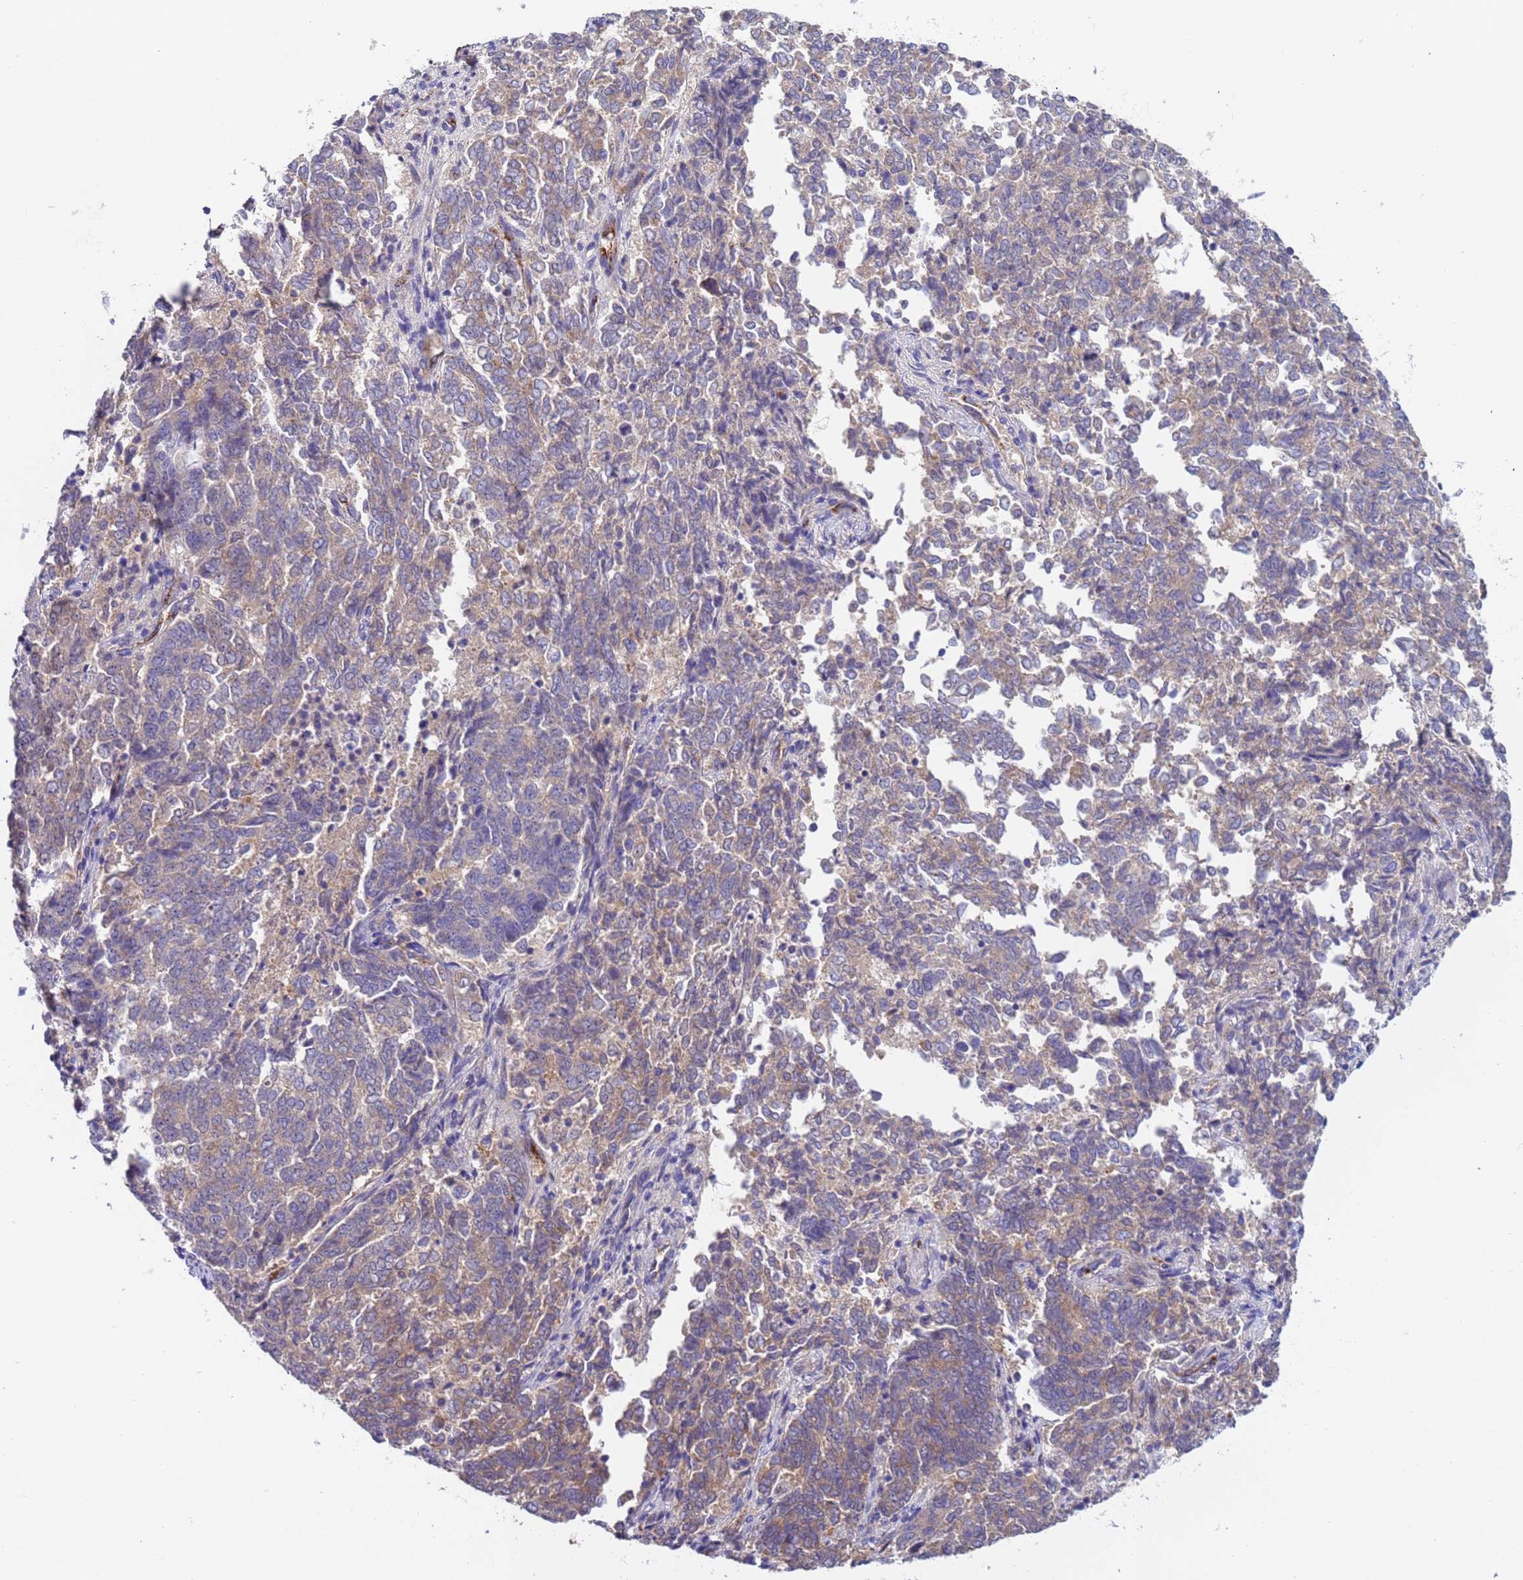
{"staining": {"intensity": "weak", "quantity": "25%-75%", "location": "cytoplasmic/membranous"}, "tissue": "endometrial cancer", "cell_type": "Tumor cells", "image_type": "cancer", "snomed": [{"axis": "morphology", "description": "Adenocarcinoma, NOS"}, {"axis": "topography", "description": "Endometrium"}], "caption": "This histopathology image displays endometrial cancer stained with immunohistochemistry (IHC) to label a protein in brown. The cytoplasmic/membranous of tumor cells show weak positivity for the protein. Nuclei are counter-stained blue.", "gene": "ZNF248", "patient": {"sex": "female", "age": 80}}